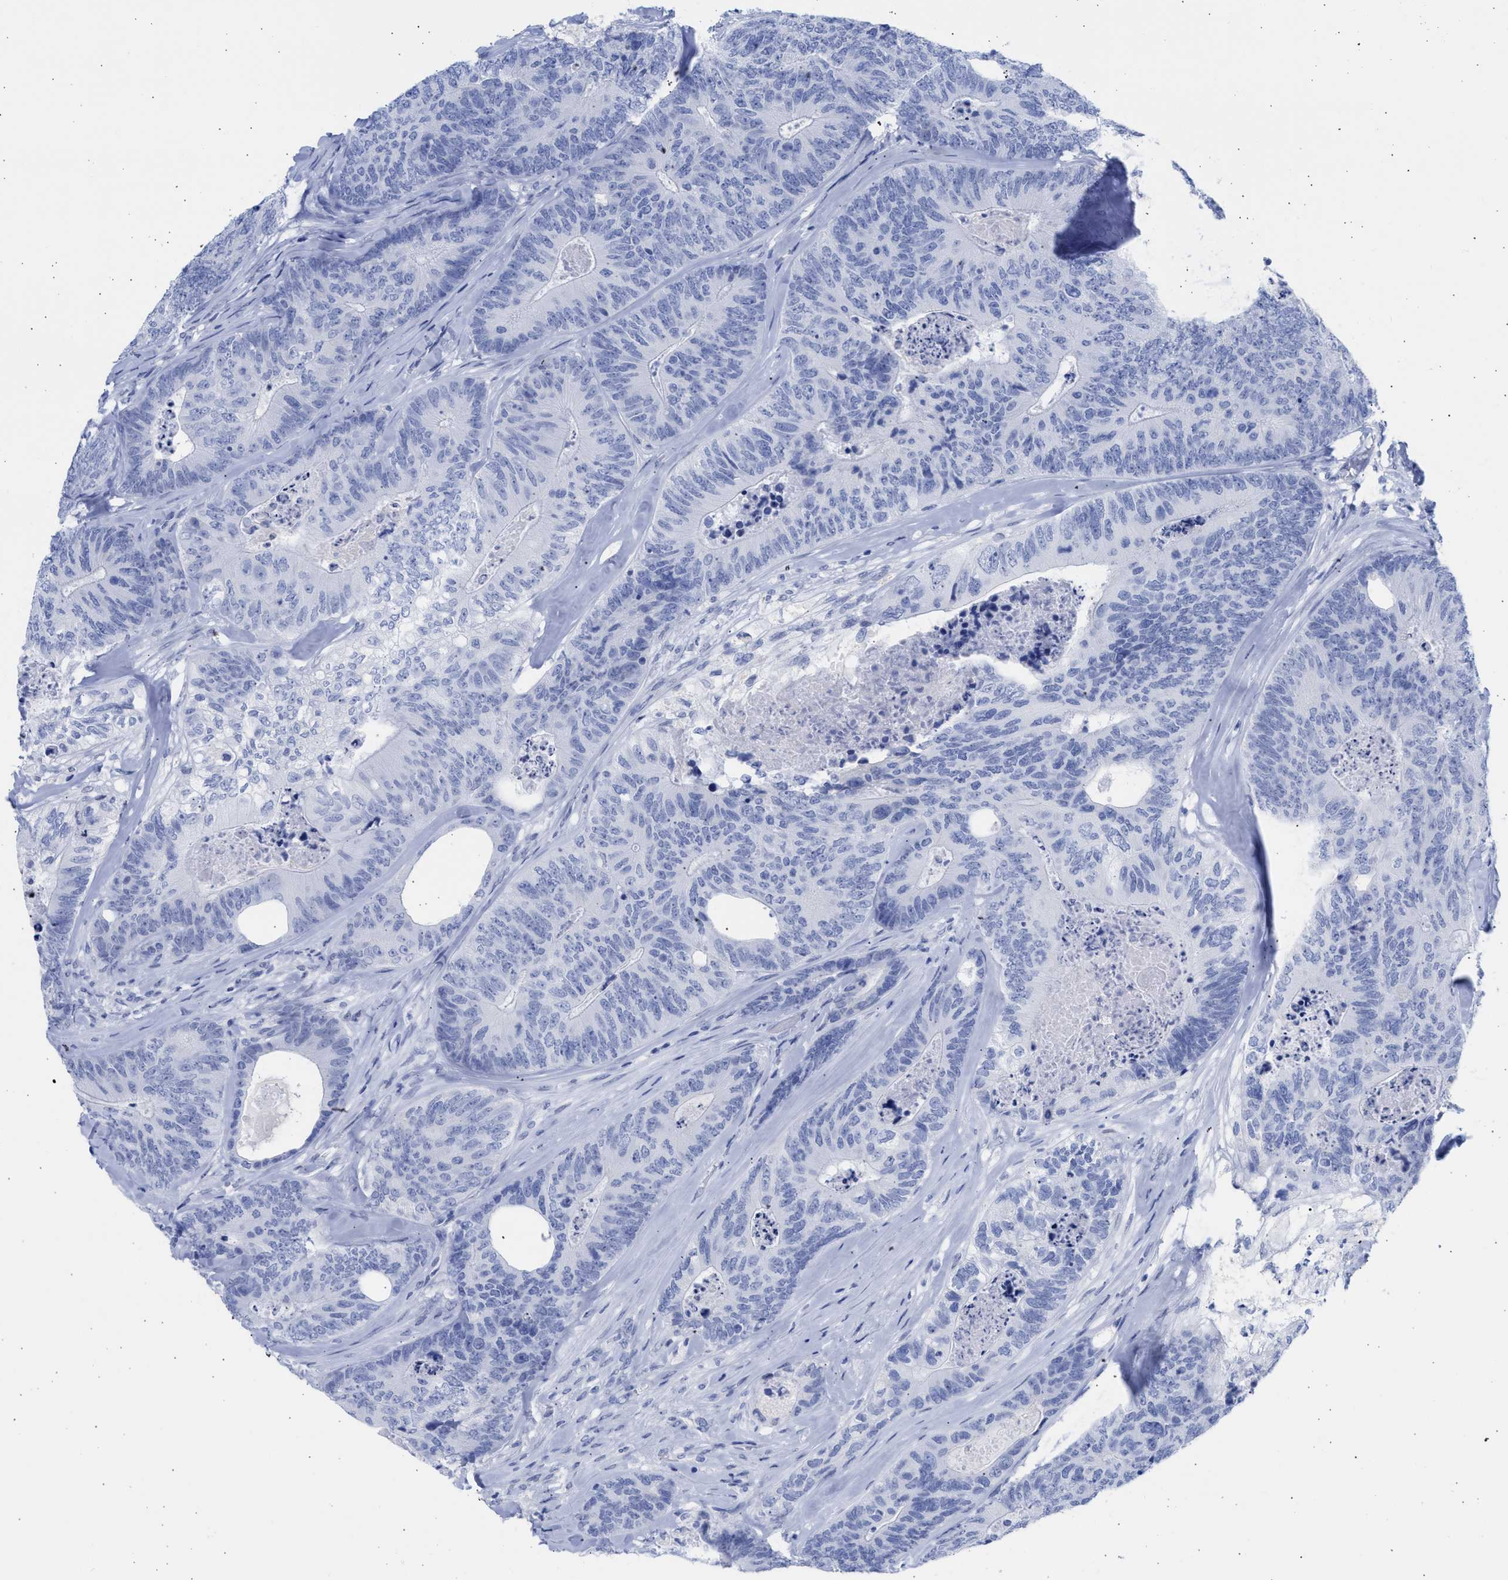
{"staining": {"intensity": "negative", "quantity": "none", "location": "none"}, "tissue": "colorectal cancer", "cell_type": "Tumor cells", "image_type": "cancer", "snomed": [{"axis": "morphology", "description": "Adenocarcinoma, NOS"}, {"axis": "topography", "description": "Colon"}], "caption": "The IHC photomicrograph has no significant positivity in tumor cells of colorectal cancer tissue.", "gene": "RSPH1", "patient": {"sex": "female", "age": 67}}